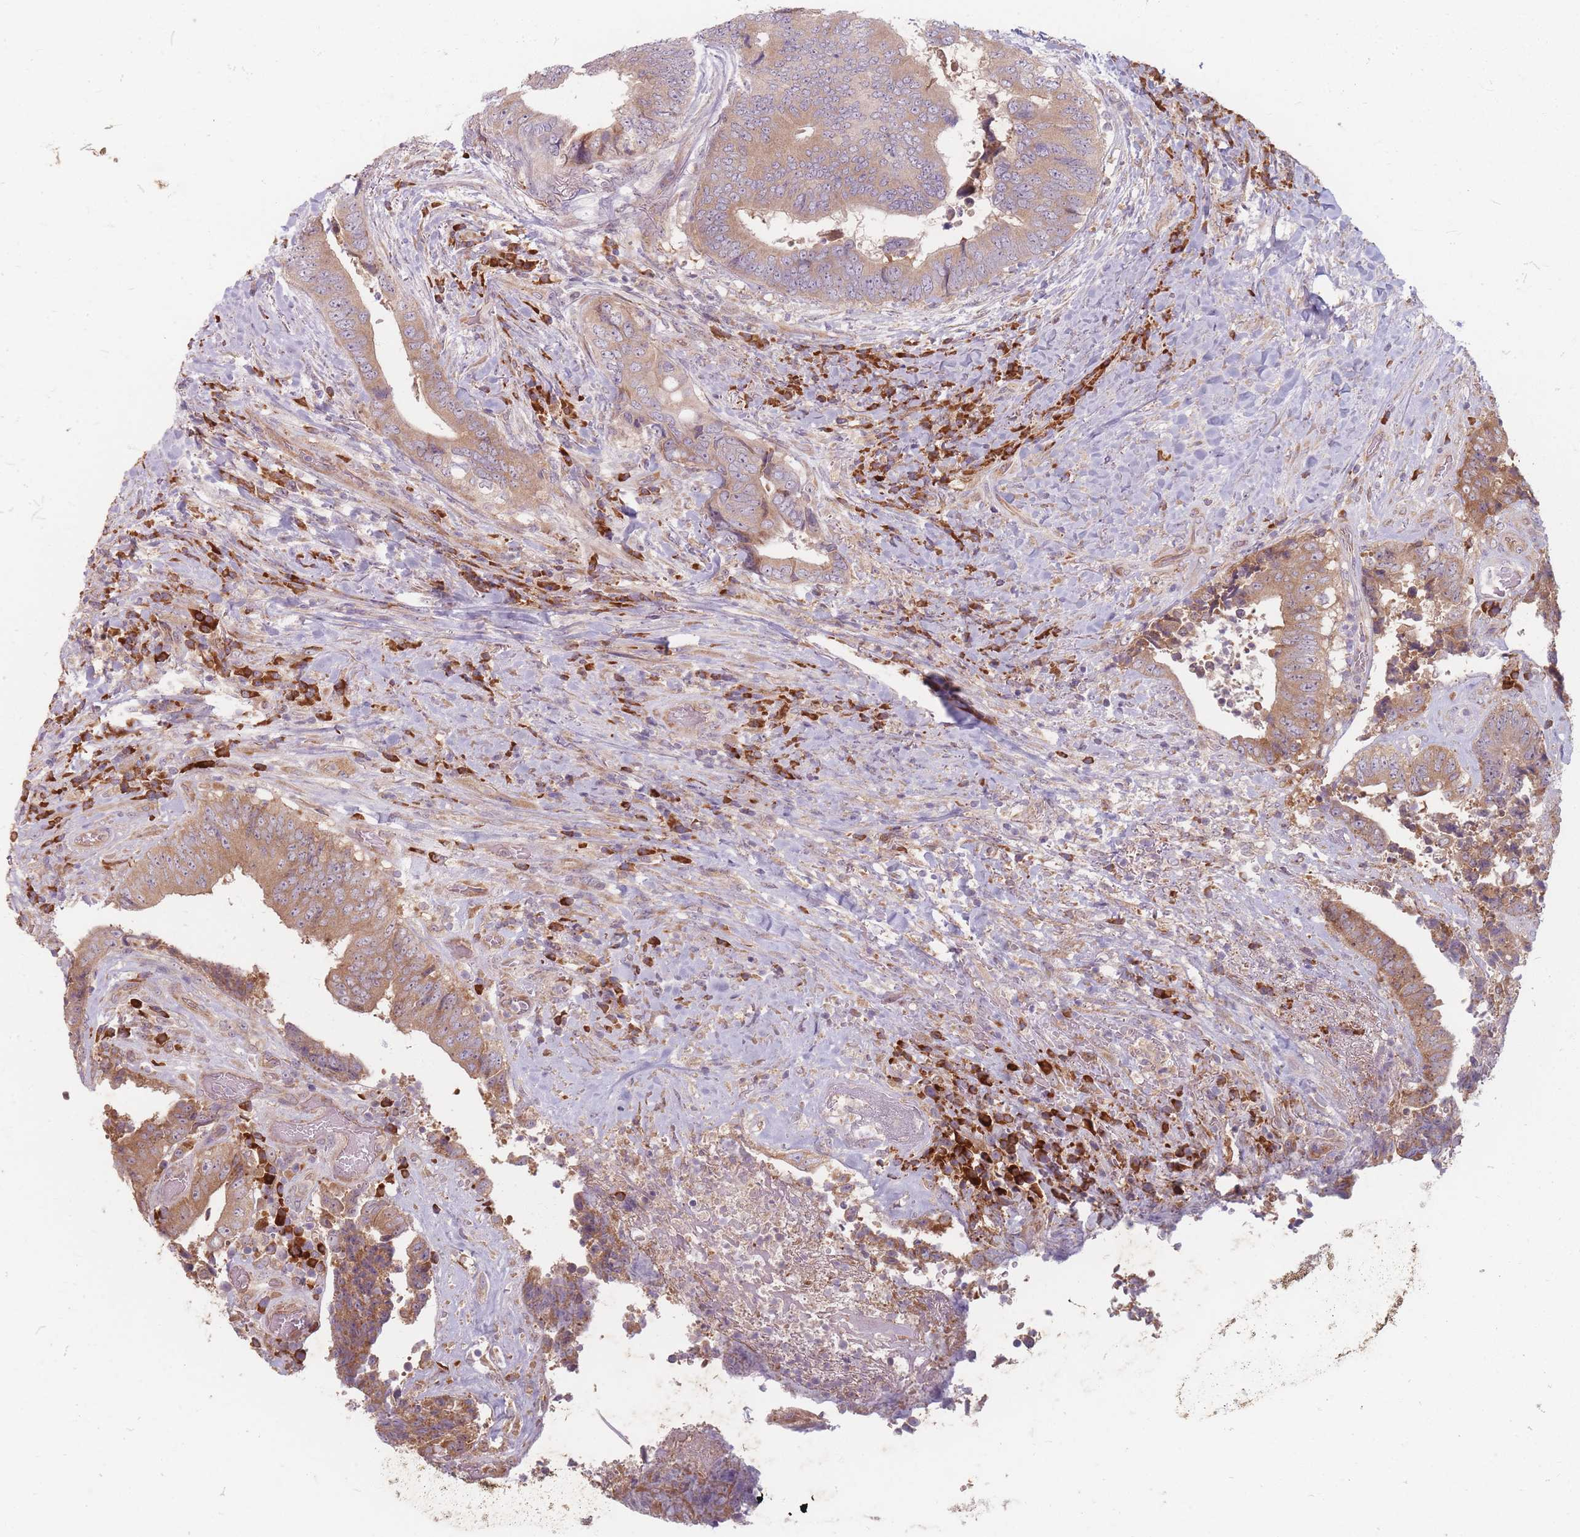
{"staining": {"intensity": "moderate", "quantity": ">75%", "location": "cytoplasmic/membranous"}, "tissue": "colorectal cancer", "cell_type": "Tumor cells", "image_type": "cancer", "snomed": [{"axis": "morphology", "description": "Adenocarcinoma, NOS"}, {"axis": "topography", "description": "Rectum"}], "caption": "Immunohistochemical staining of adenocarcinoma (colorectal) shows medium levels of moderate cytoplasmic/membranous positivity in approximately >75% of tumor cells.", "gene": "SMIM14", "patient": {"sex": "male", "age": 72}}